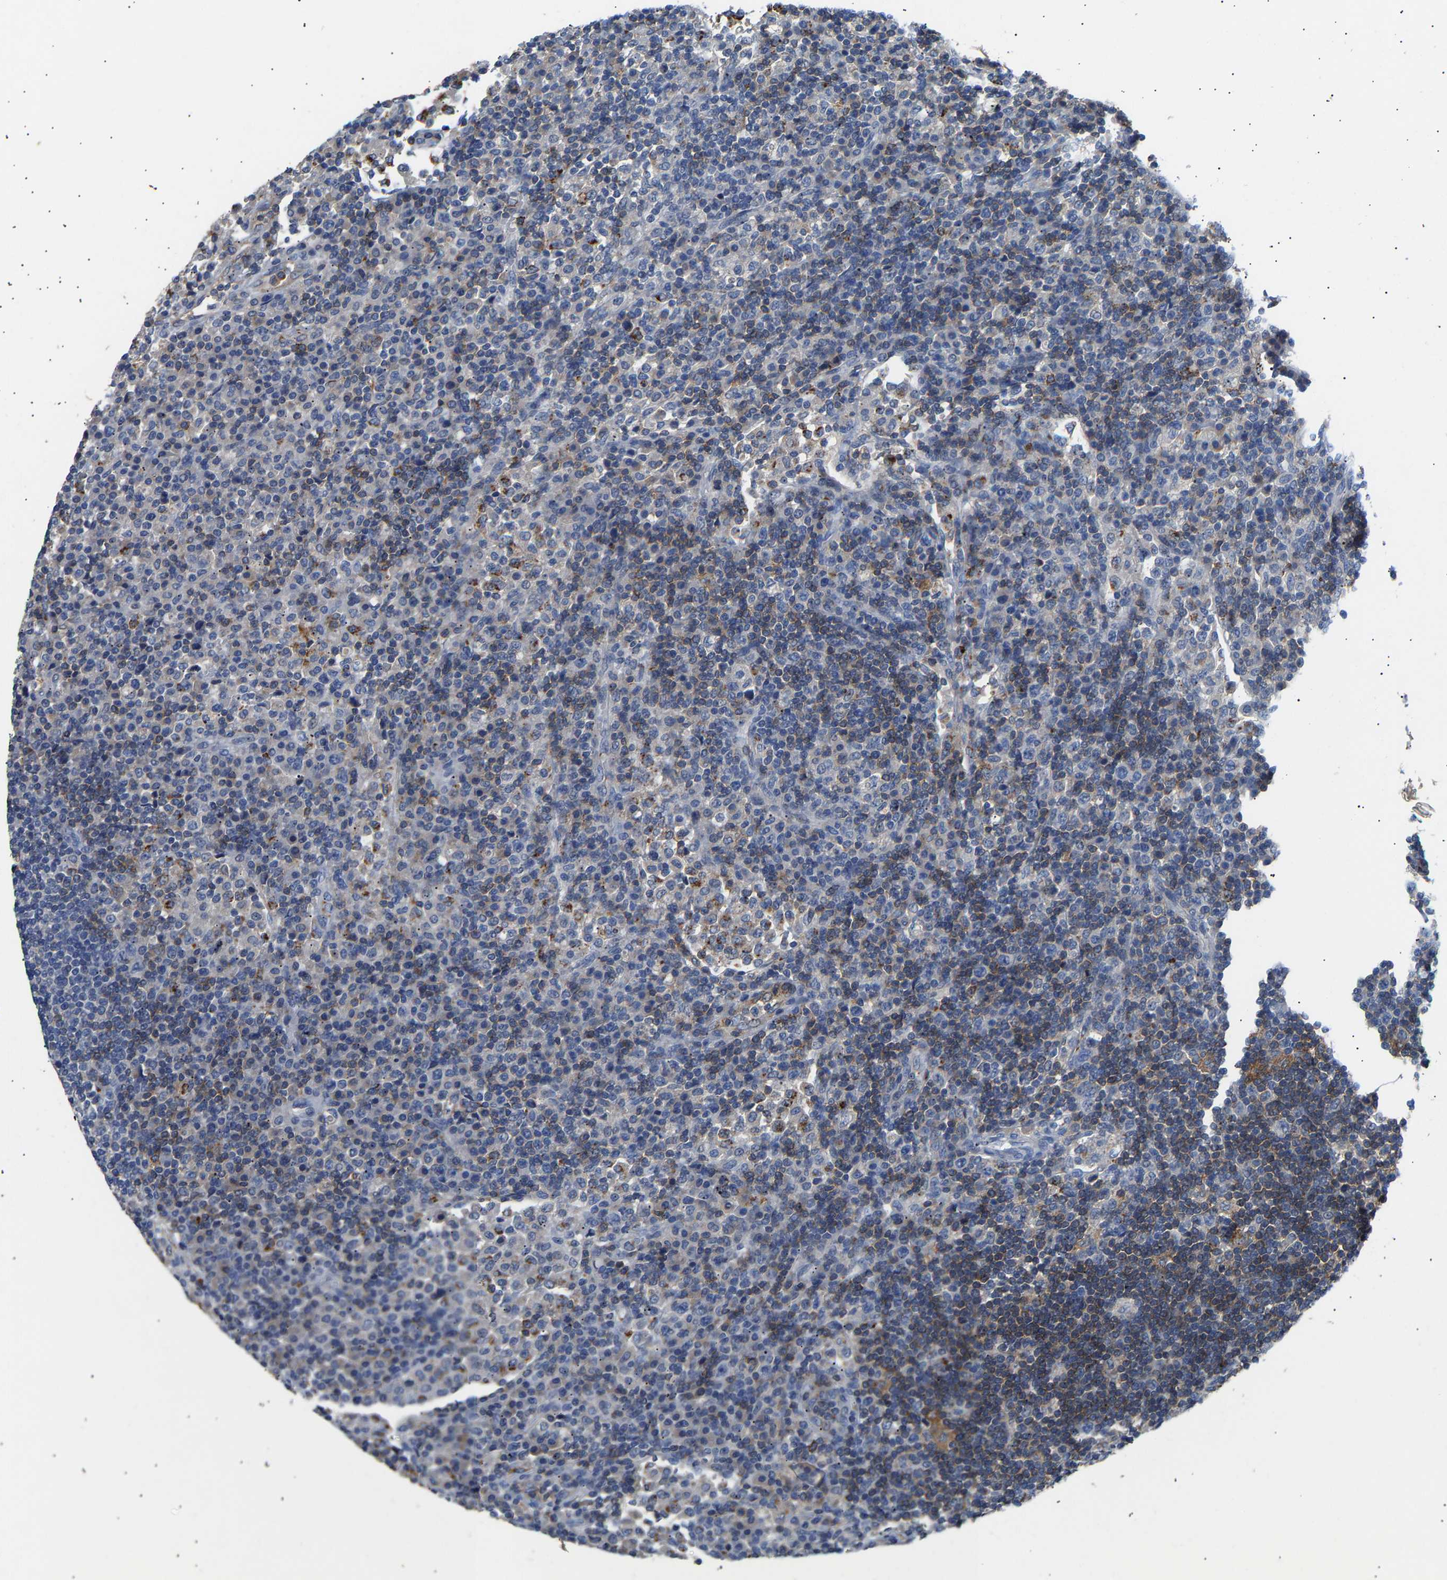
{"staining": {"intensity": "weak", "quantity": "<25%", "location": "cytoplasmic/membranous"}, "tissue": "lymph node", "cell_type": "Germinal center cells", "image_type": "normal", "snomed": [{"axis": "morphology", "description": "Normal tissue, NOS"}, {"axis": "topography", "description": "Lymph node"}], "caption": "DAB immunohistochemical staining of unremarkable lymph node exhibits no significant expression in germinal center cells.", "gene": "CCDC171", "patient": {"sex": "female", "age": 53}}